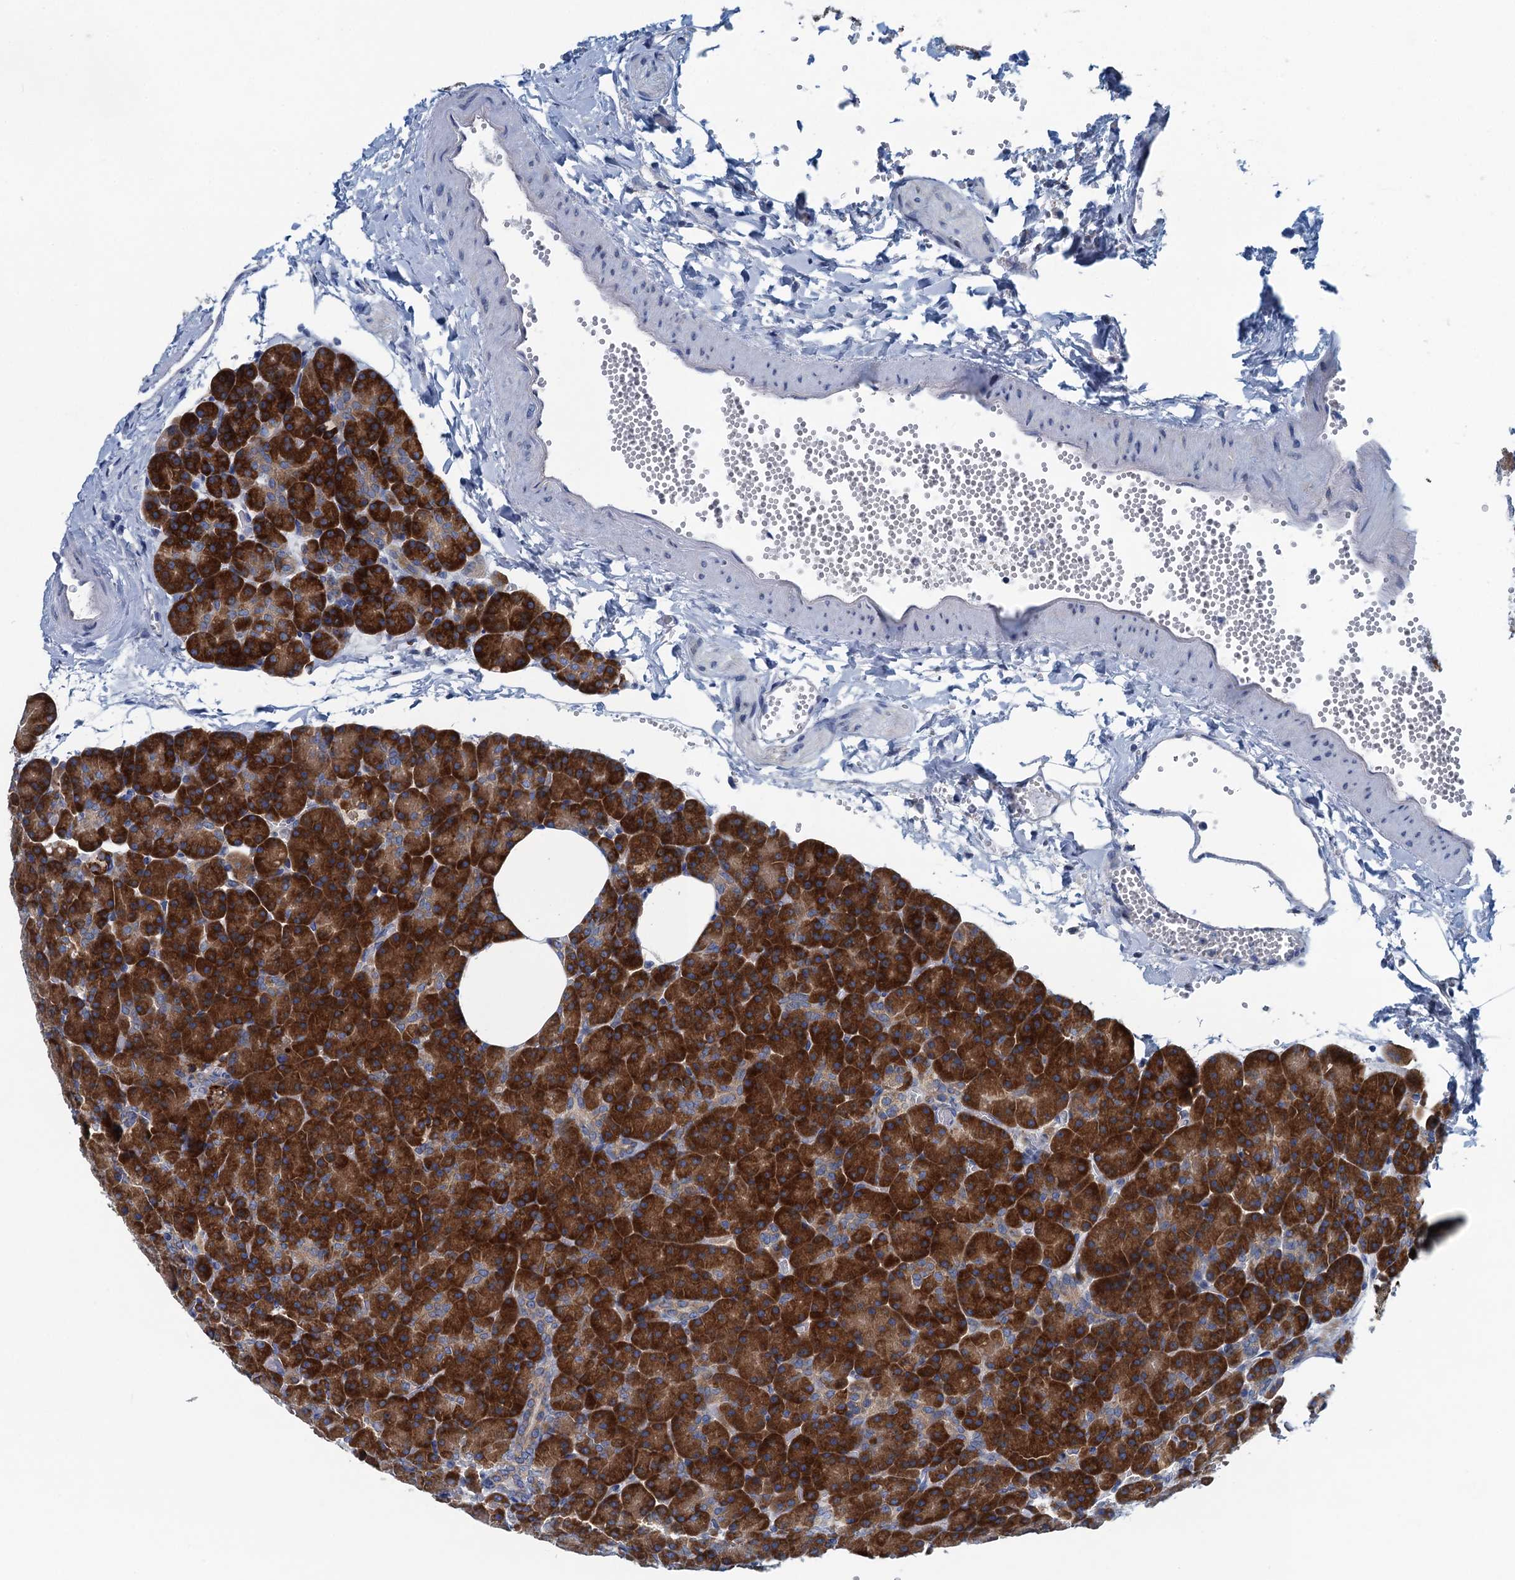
{"staining": {"intensity": "strong", "quantity": ">75%", "location": "cytoplasmic/membranous"}, "tissue": "pancreas", "cell_type": "Exocrine glandular cells", "image_type": "normal", "snomed": [{"axis": "morphology", "description": "Normal tissue, NOS"}, {"axis": "morphology", "description": "Carcinoid, malignant, NOS"}, {"axis": "topography", "description": "Pancreas"}], "caption": "Immunohistochemical staining of normal human pancreas reveals >75% levels of strong cytoplasmic/membranous protein expression in about >75% of exocrine glandular cells. The protein is stained brown, and the nuclei are stained in blue (DAB (3,3'-diaminobenzidine) IHC with brightfield microscopy, high magnification).", "gene": "MYDGF", "patient": {"sex": "female", "age": 35}}